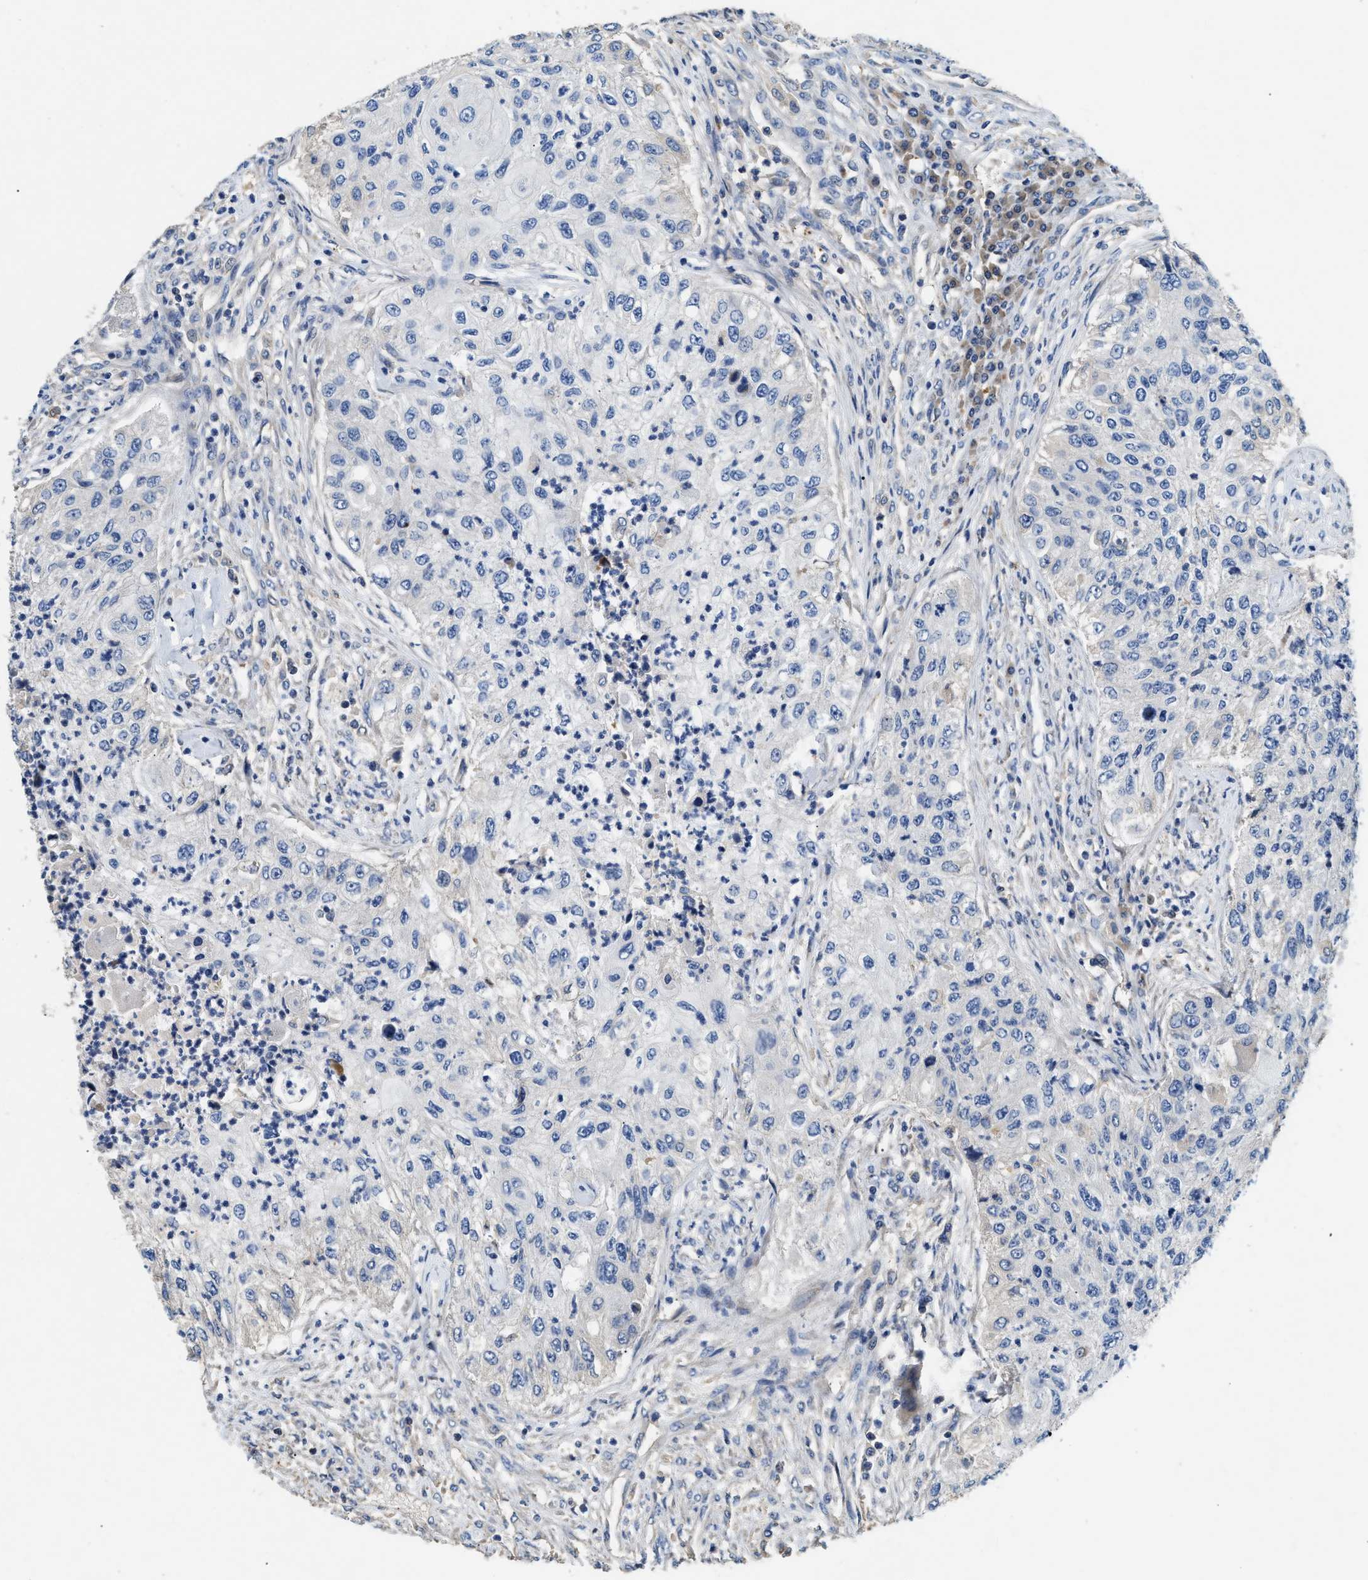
{"staining": {"intensity": "negative", "quantity": "none", "location": "none"}, "tissue": "urothelial cancer", "cell_type": "Tumor cells", "image_type": "cancer", "snomed": [{"axis": "morphology", "description": "Urothelial carcinoma, High grade"}, {"axis": "topography", "description": "Urinary bladder"}], "caption": "An immunohistochemistry (IHC) micrograph of urothelial carcinoma (high-grade) is shown. There is no staining in tumor cells of urothelial carcinoma (high-grade). (Immunohistochemistry, brightfield microscopy, high magnification).", "gene": "IL17RC", "patient": {"sex": "female", "age": 60}}